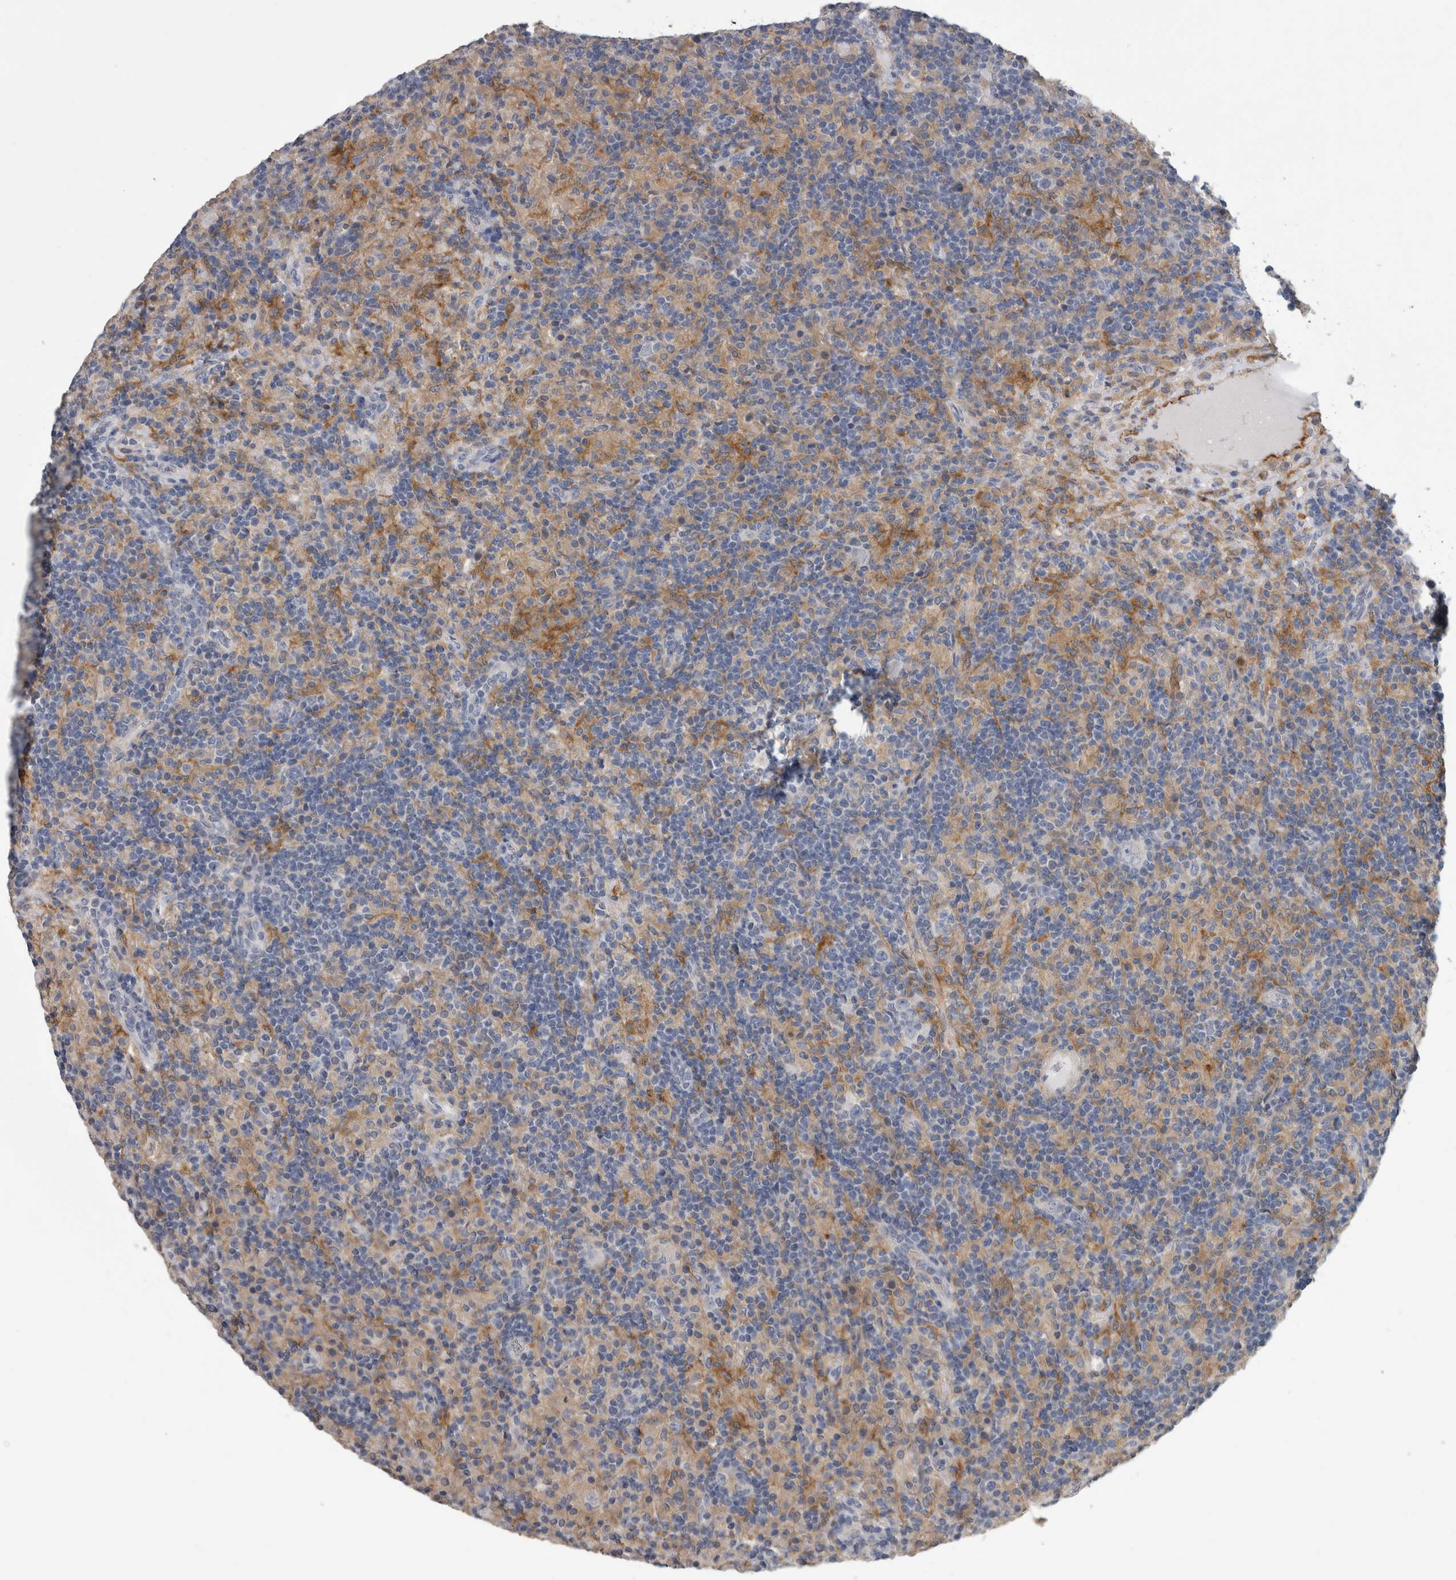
{"staining": {"intensity": "negative", "quantity": "none", "location": "none"}, "tissue": "lymphoma", "cell_type": "Tumor cells", "image_type": "cancer", "snomed": [{"axis": "morphology", "description": "Hodgkin's disease, NOS"}, {"axis": "topography", "description": "Lymph node"}], "caption": "A high-resolution histopathology image shows IHC staining of Hodgkin's disease, which displays no significant expression in tumor cells.", "gene": "EFEMP2", "patient": {"sex": "male", "age": 70}}